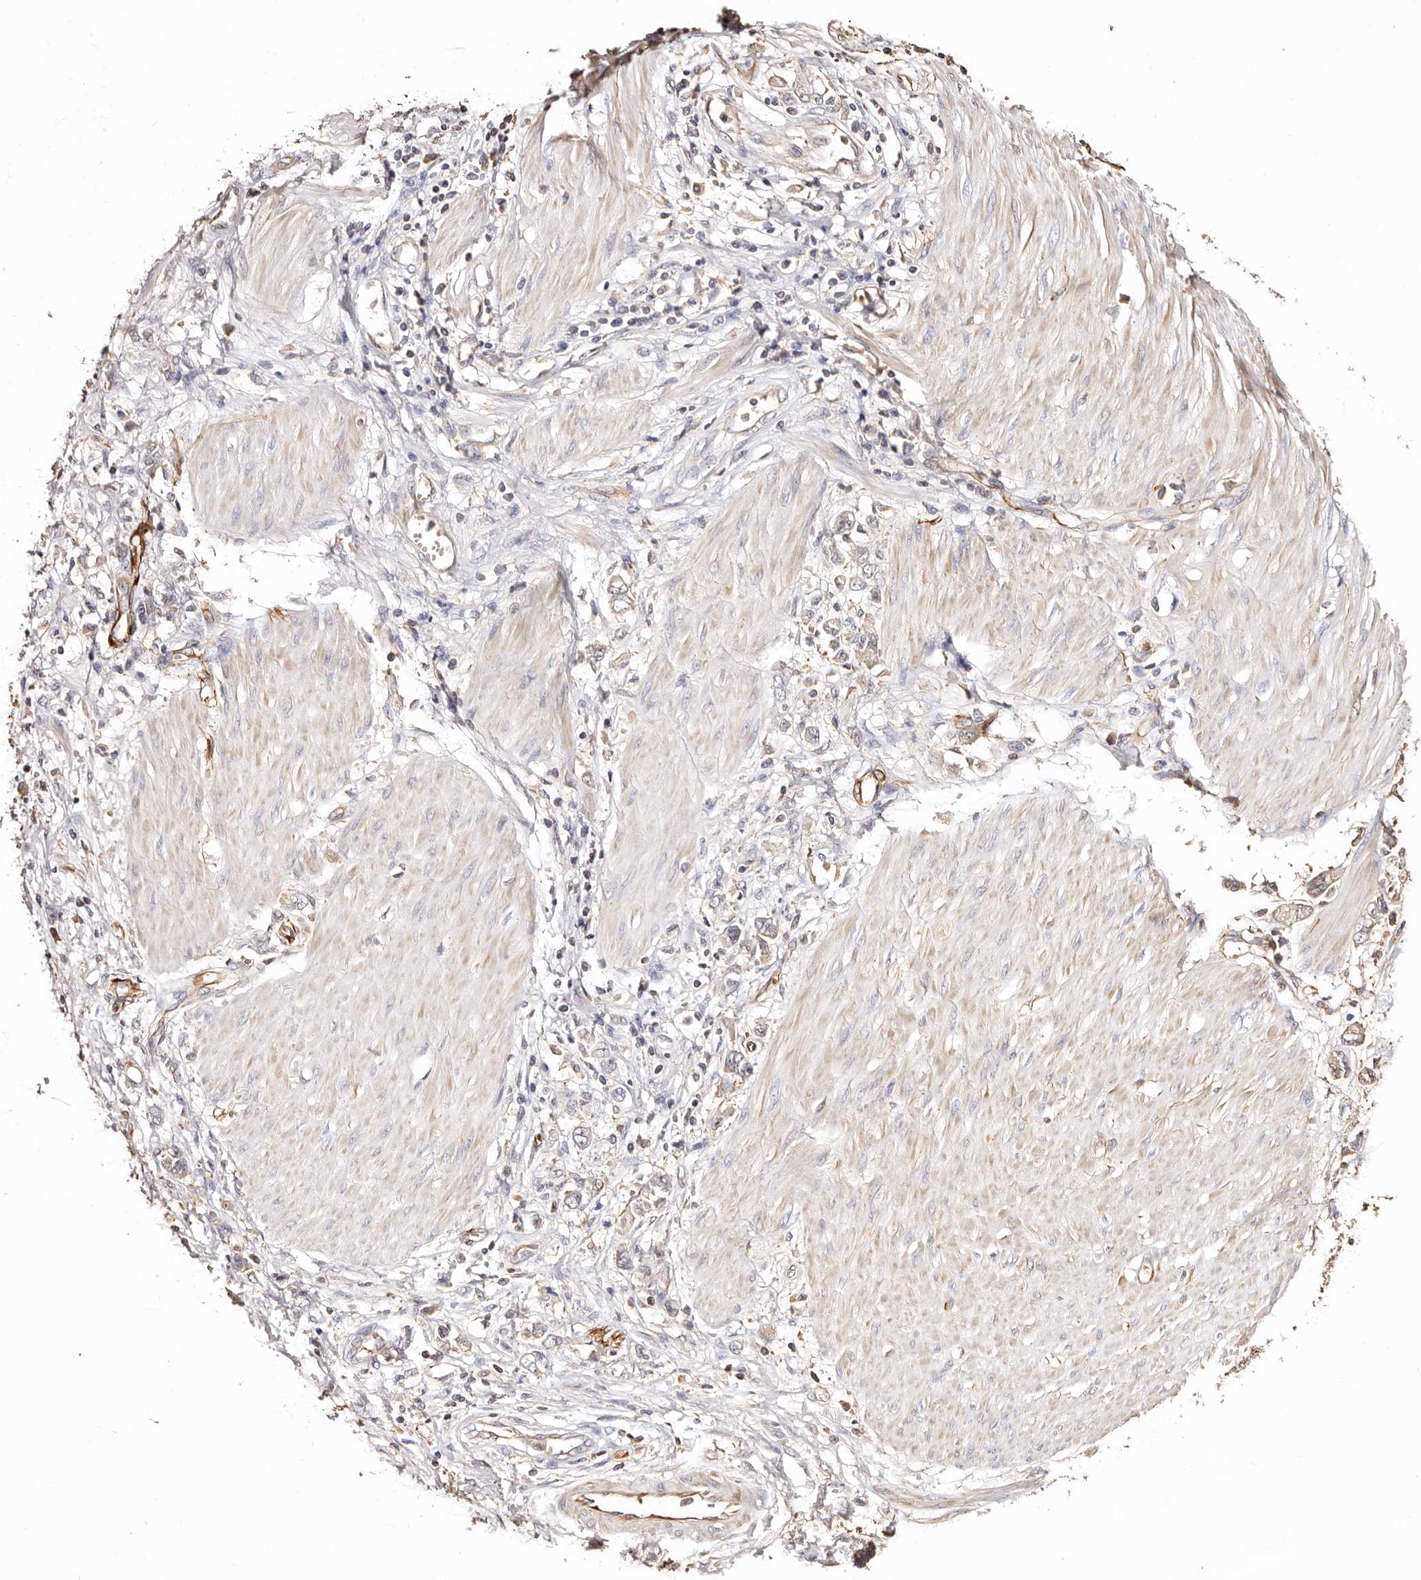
{"staining": {"intensity": "negative", "quantity": "none", "location": "none"}, "tissue": "stomach cancer", "cell_type": "Tumor cells", "image_type": "cancer", "snomed": [{"axis": "morphology", "description": "Adenocarcinoma, NOS"}, {"axis": "topography", "description": "Stomach"}], "caption": "Tumor cells show no significant protein positivity in stomach adenocarcinoma.", "gene": "ZNF557", "patient": {"sex": "female", "age": 76}}